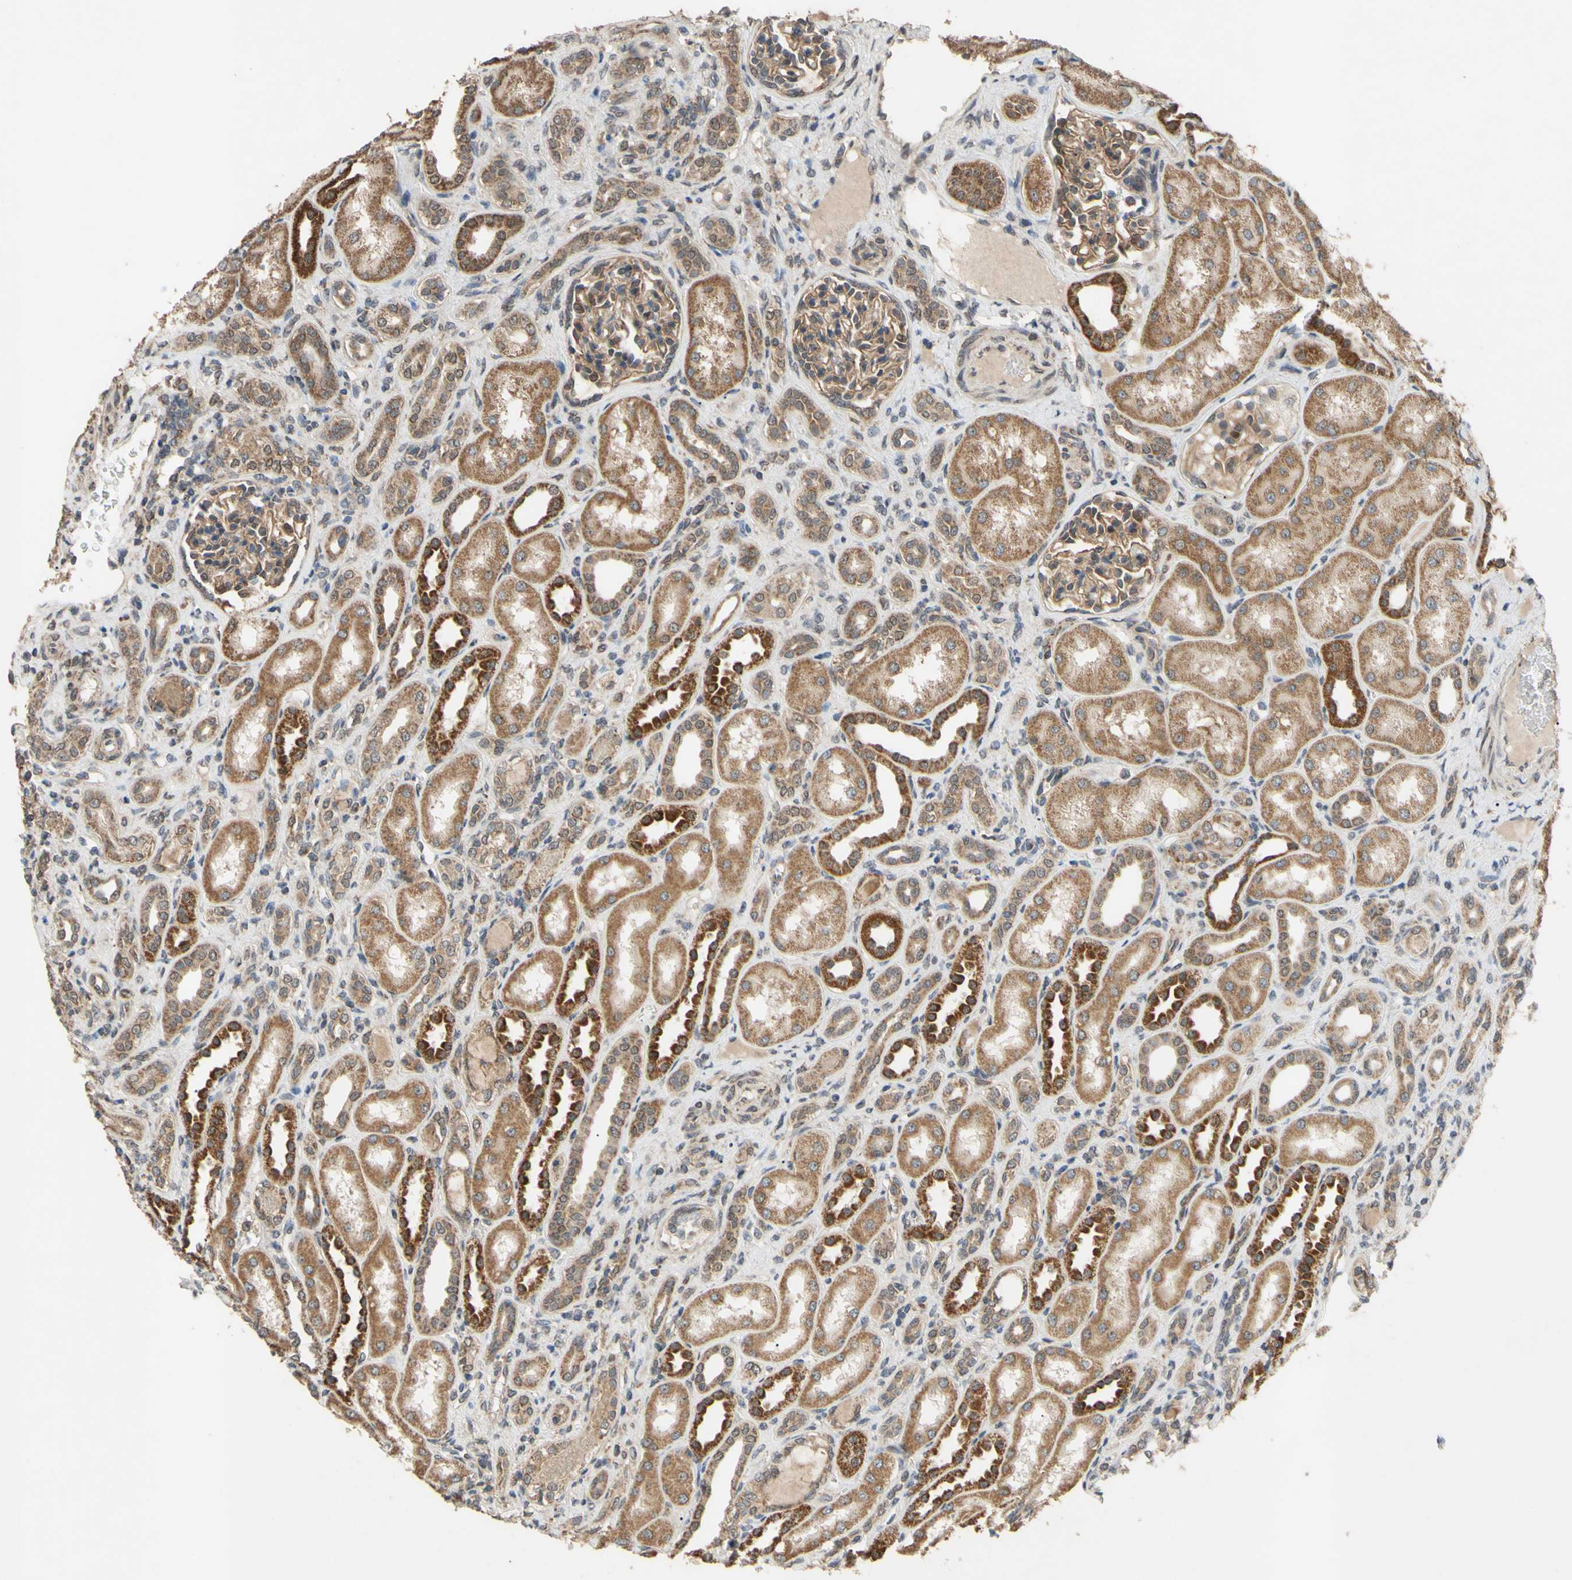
{"staining": {"intensity": "moderate", "quantity": ">75%", "location": "cytoplasmic/membranous"}, "tissue": "kidney", "cell_type": "Cells in glomeruli", "image_type": "normal", "snomed": [{"axis": "morphology", "description": "Normal tissue, NOS"}, {"axis": "topography", "description": "Kidney"}], "caption": "This micrograph reveals immunohistochemistry (IHC) staining of unremarkable kidney, with medium moderate cytoplasmic/membranous positivity in approximately >75% of cells in glomeruli.", "gene": "CD164", "patient": {"sex": "male", "age": 7}}